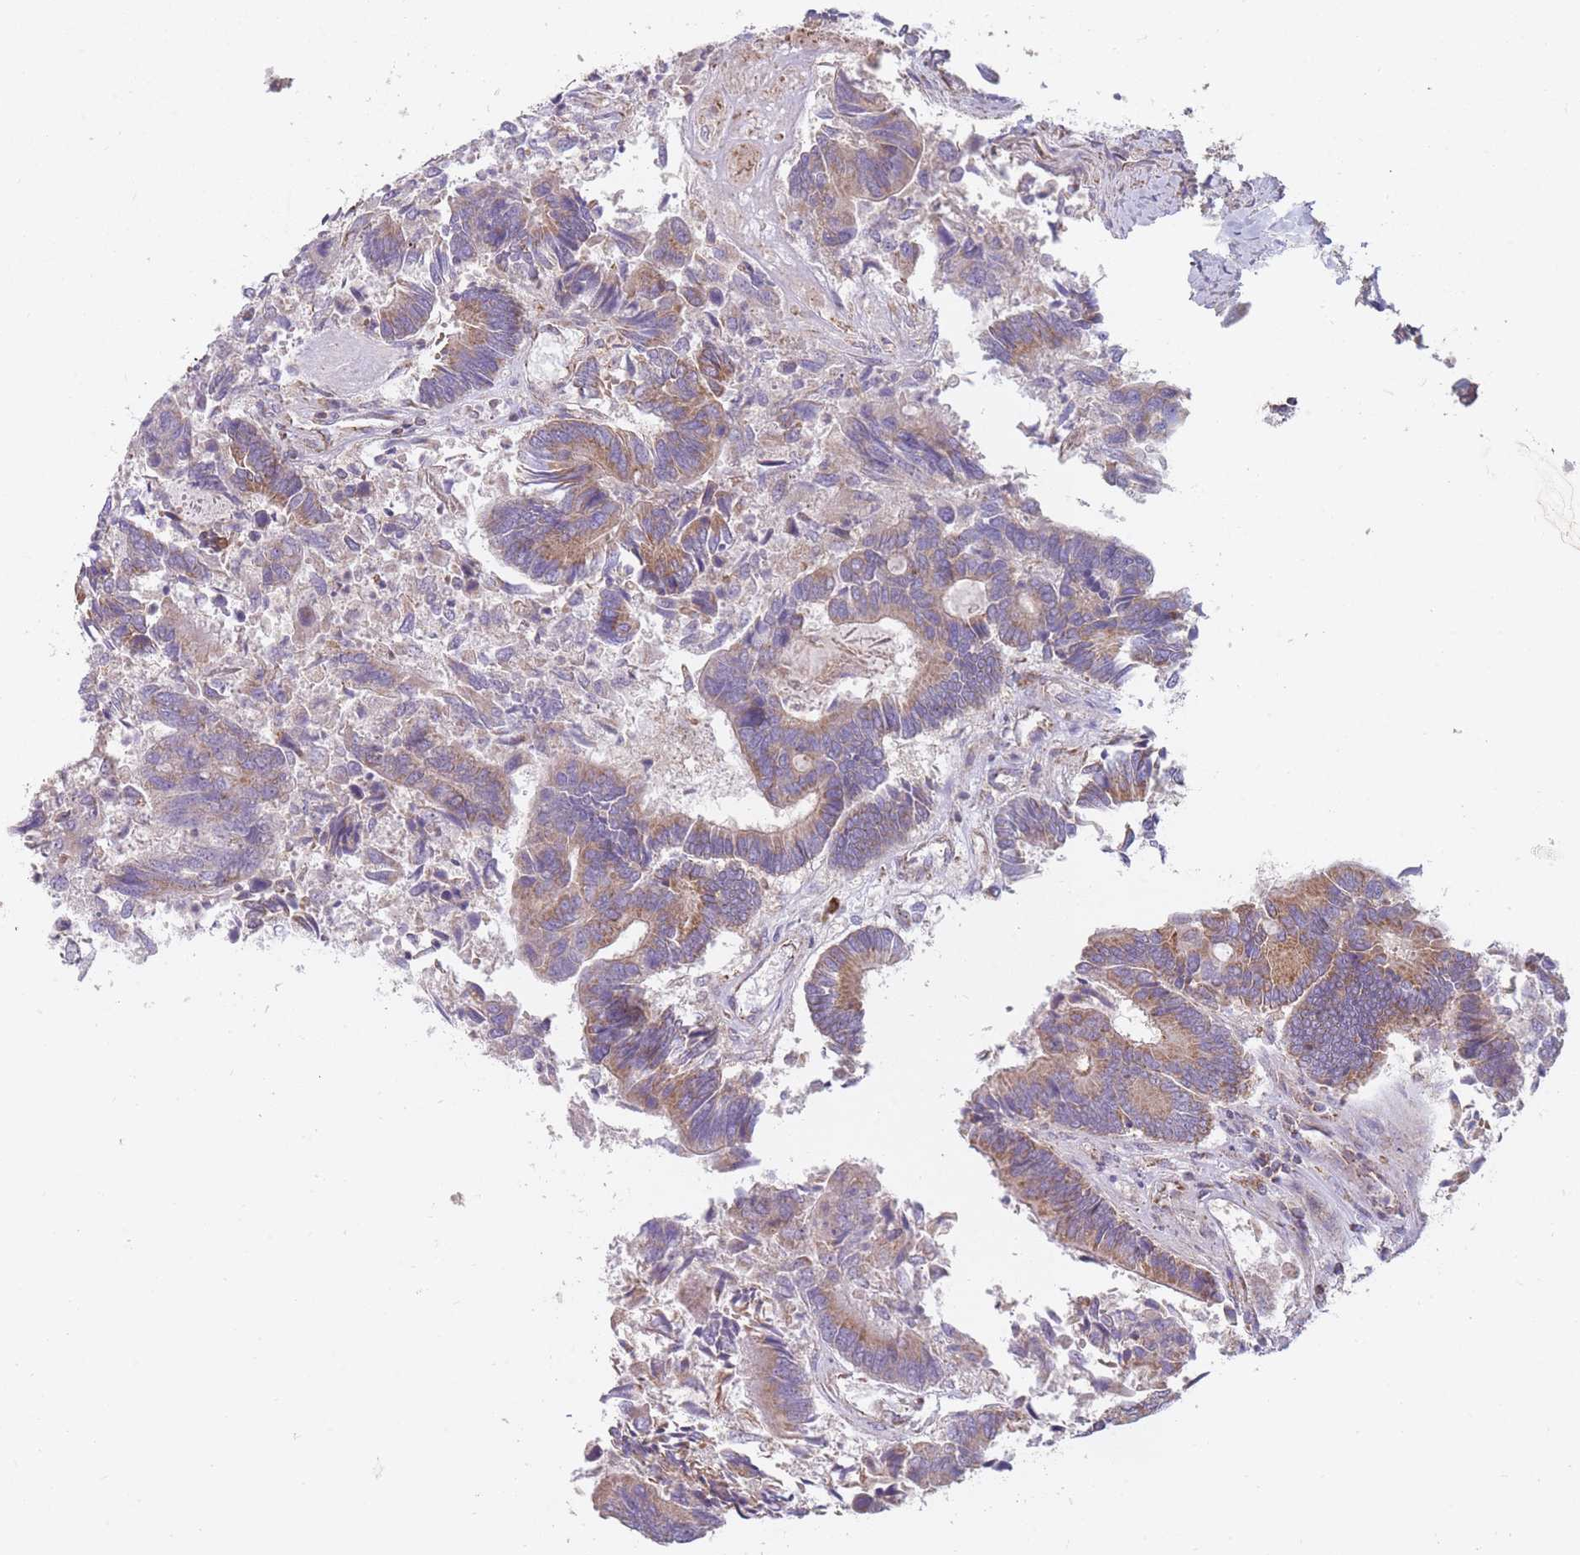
{"staining": {"intensity": "moderate", "quantity": ">75%", "location": "cytoplasmic/membranous"}, "tissue": "colorectal cancer", "cell_type": "Tumor cells", "image_type": "cancer", "snomed": [{"axis": "morphology", "description": "Adenocarcinoma, NOS"}, {"axis": "topography", "description": "Colon"}], "caption": "Protein expression analysis of colorectal adenocarcinoma exhibits moderate cytoplasmic/membranous positivity in approximately >75% of tumor cells.", "gene": "NDUFA9", "patient": {"sex": "female", "age": 67}}